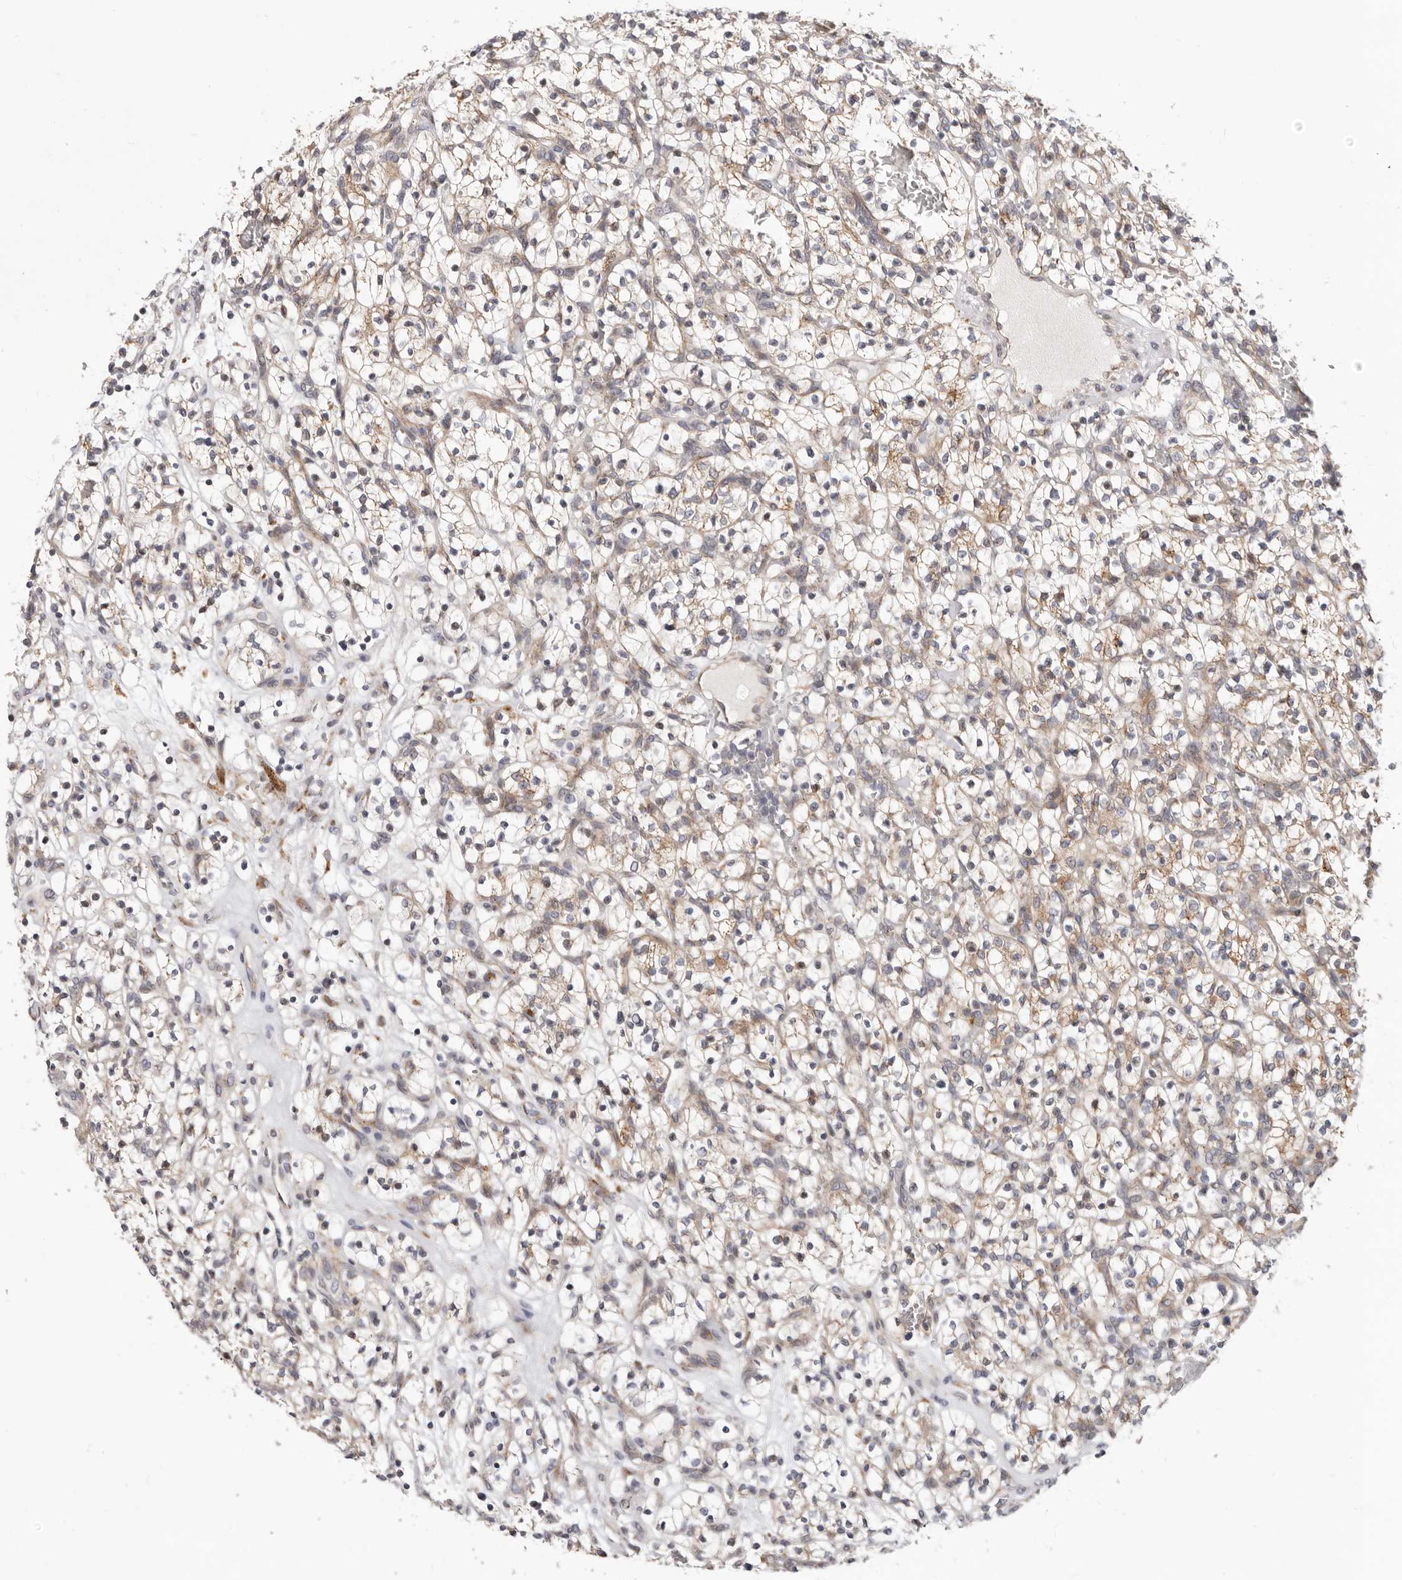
{"staining": {"intensity": "weak", "quantity": ">75%", "location": "cytoplasmic/membranous"}, "tissue": "renal cancer", "cell_type": "Tumor cells", "image_type": "cancer", "snomed": [{"axis": "morphology", "description": "Adenocarcinoma, NOS"}, {"axis": "topography", "description": "Kidney"}], "caption": "Immunohistochemistry (IHC) image of neoplastic tissue: adenocarcinoma (renal) stained using IHC reveals low levels of weak protein expression localized specifically in the cytoplasmic/membranous of tumor cells, appearing as a cytoplasmic/membranous brown color.", "gene": "TOR3A", "patient": {"sex": "female", "age": 57}}